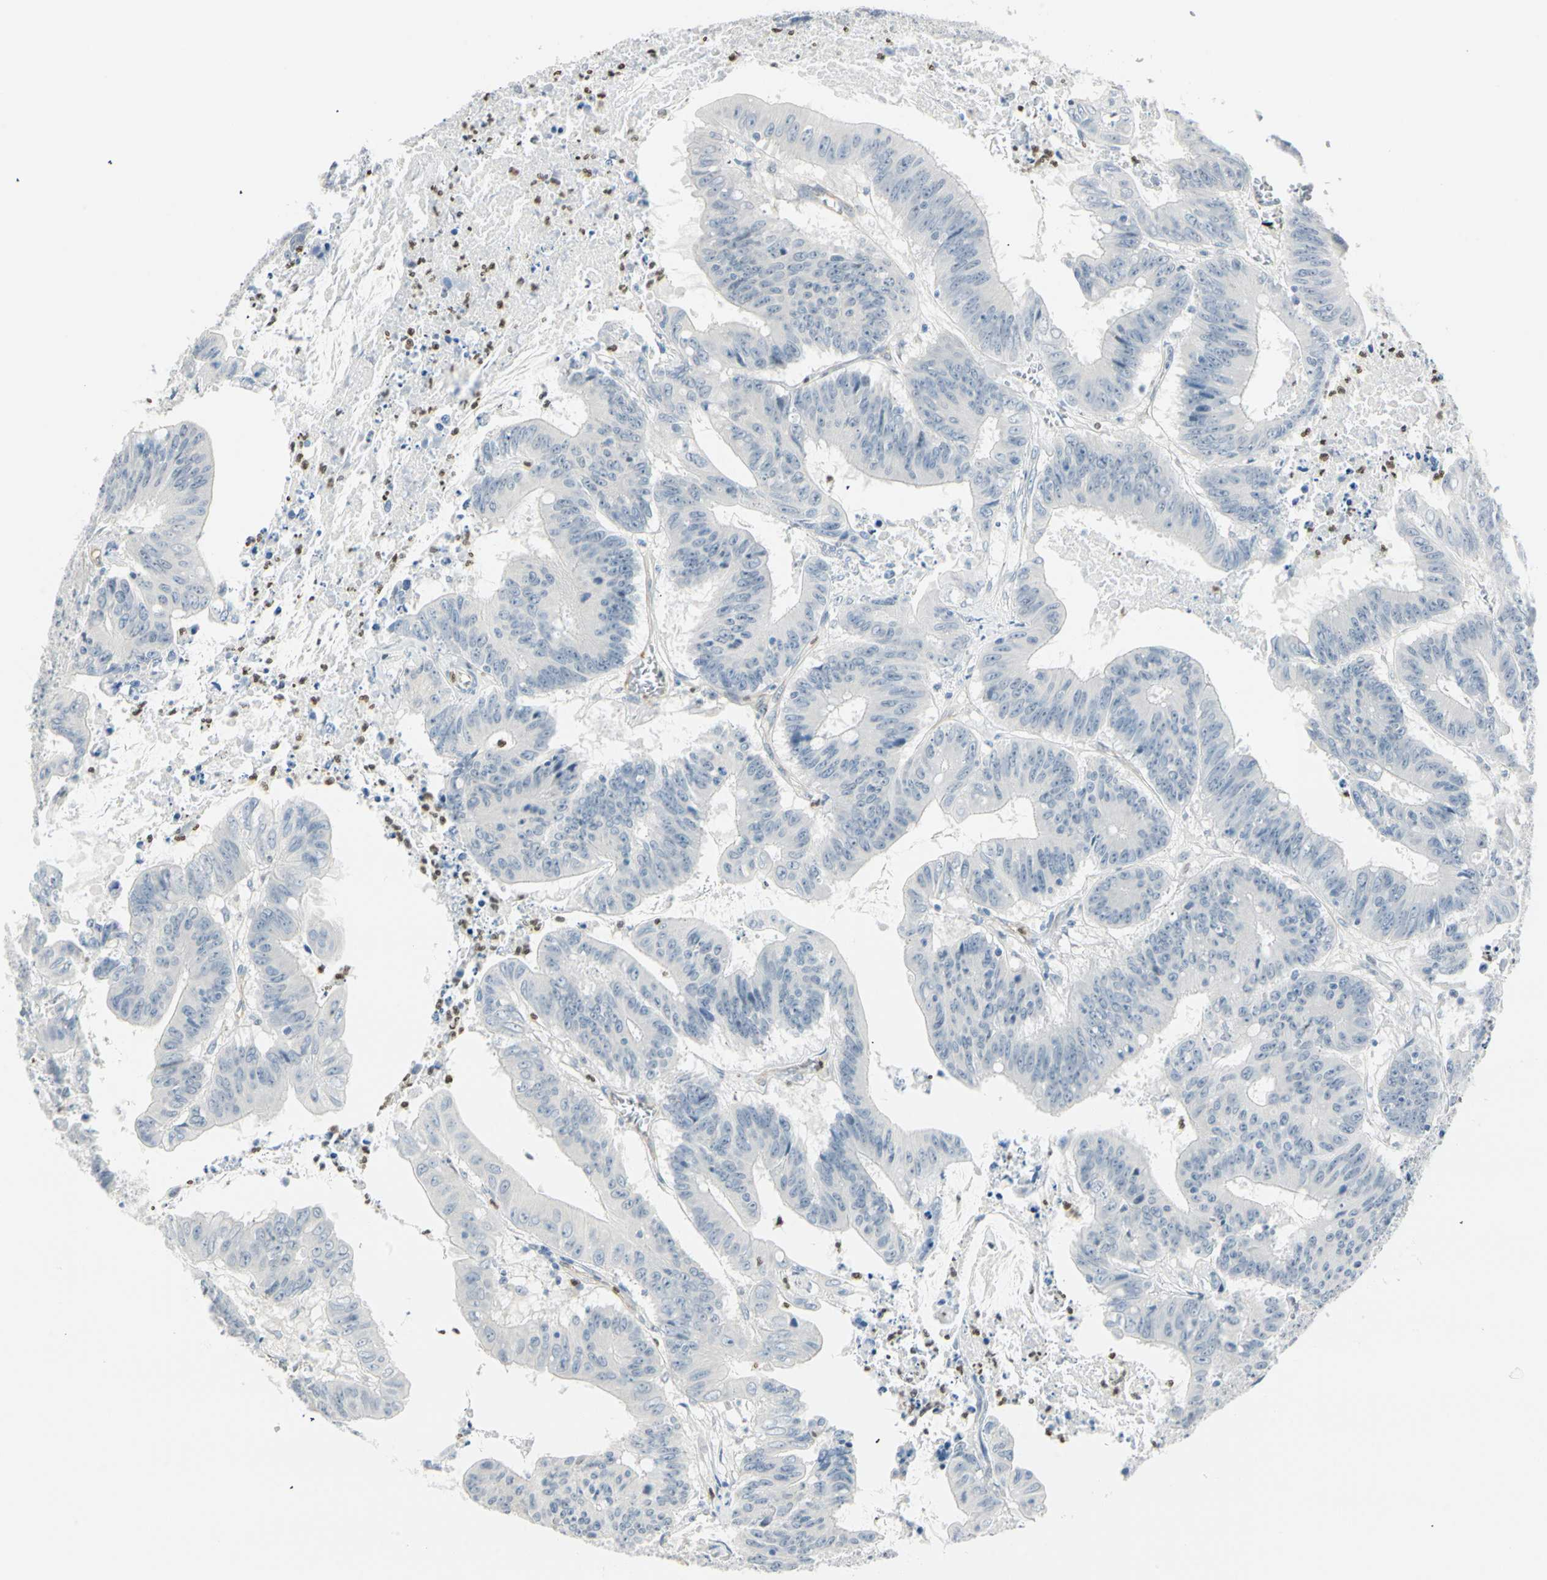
{"staining": {"intensity": "negative", "quantity": "none", "location": "none"}, "tissue": "colorectal cancer", "cell_type": "Tumor cells", "image_type": "cancer", "snomed": [{"axis": "morphology", "description": "Adenocarcinoma, NOS"}, {"axis": "topography", "description": "Colon"}], "caption": "There is no significant staining in tumor cells of colorectal cancer (adenocarcinoma).", "gene": "MLLT10", "patient": {"sex": "male", "age": 45}}